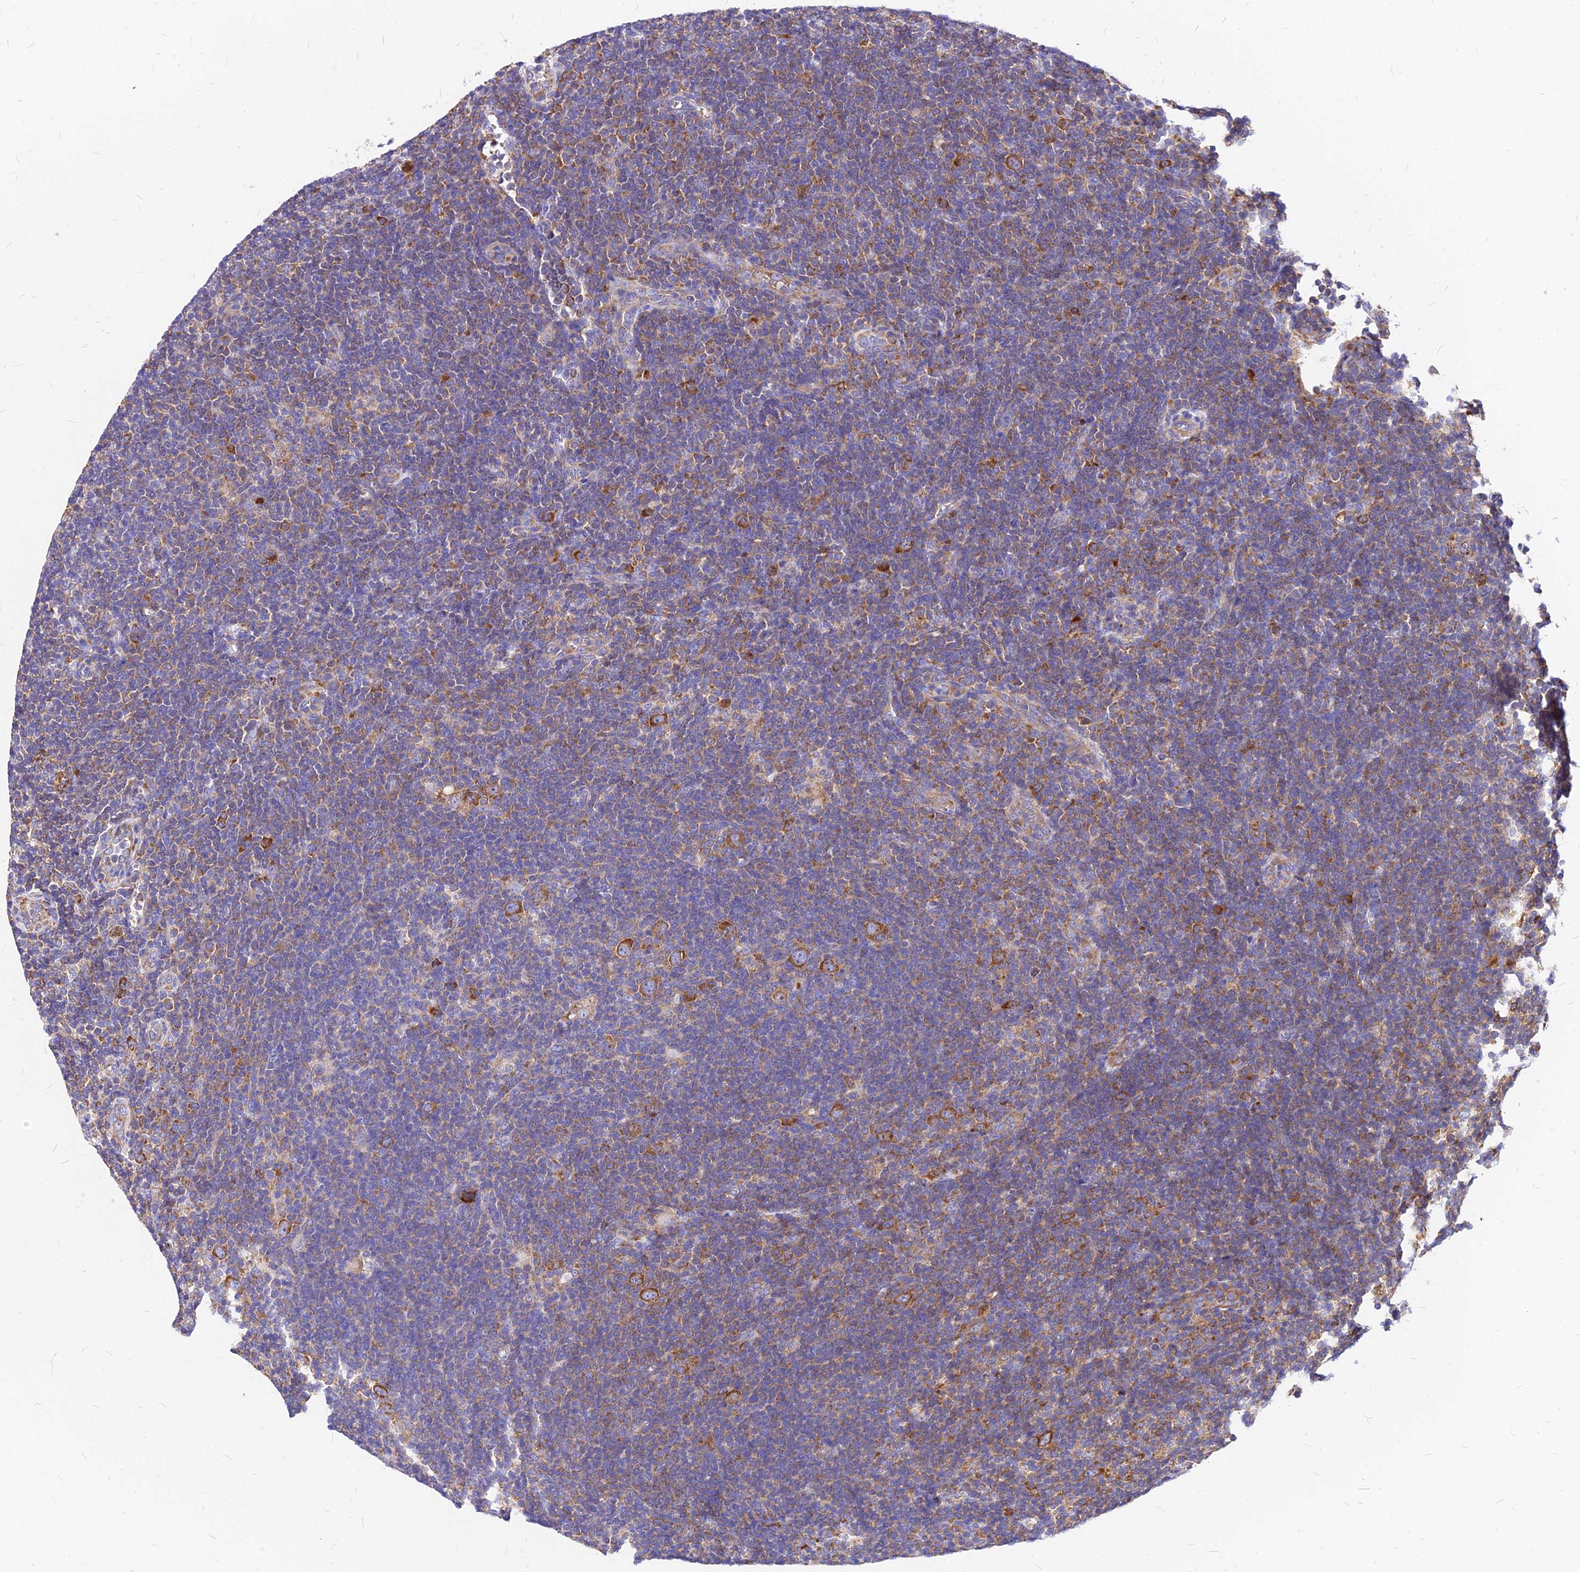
{"staining": {"intensity": "moderate", "quantity": ">75%", "location": "cytoplasmic/membranous"}, "tissue": "lymphoma", "cell_type": "Tumor cells", "image_type": "cancer", "snomed": [{"axis": "morphology", "description": "Hodgkin's disease, NOS"}, {"axis": "topography", "description": "Lymph node"}], "caption": "Lymphoma stained for a protein (brown) shows moderate cytoplasmic/membranous positive staining in about >75% of tumor cells.", "gene": "RPL19", "patient": {"sex": "female", "age": 57}}